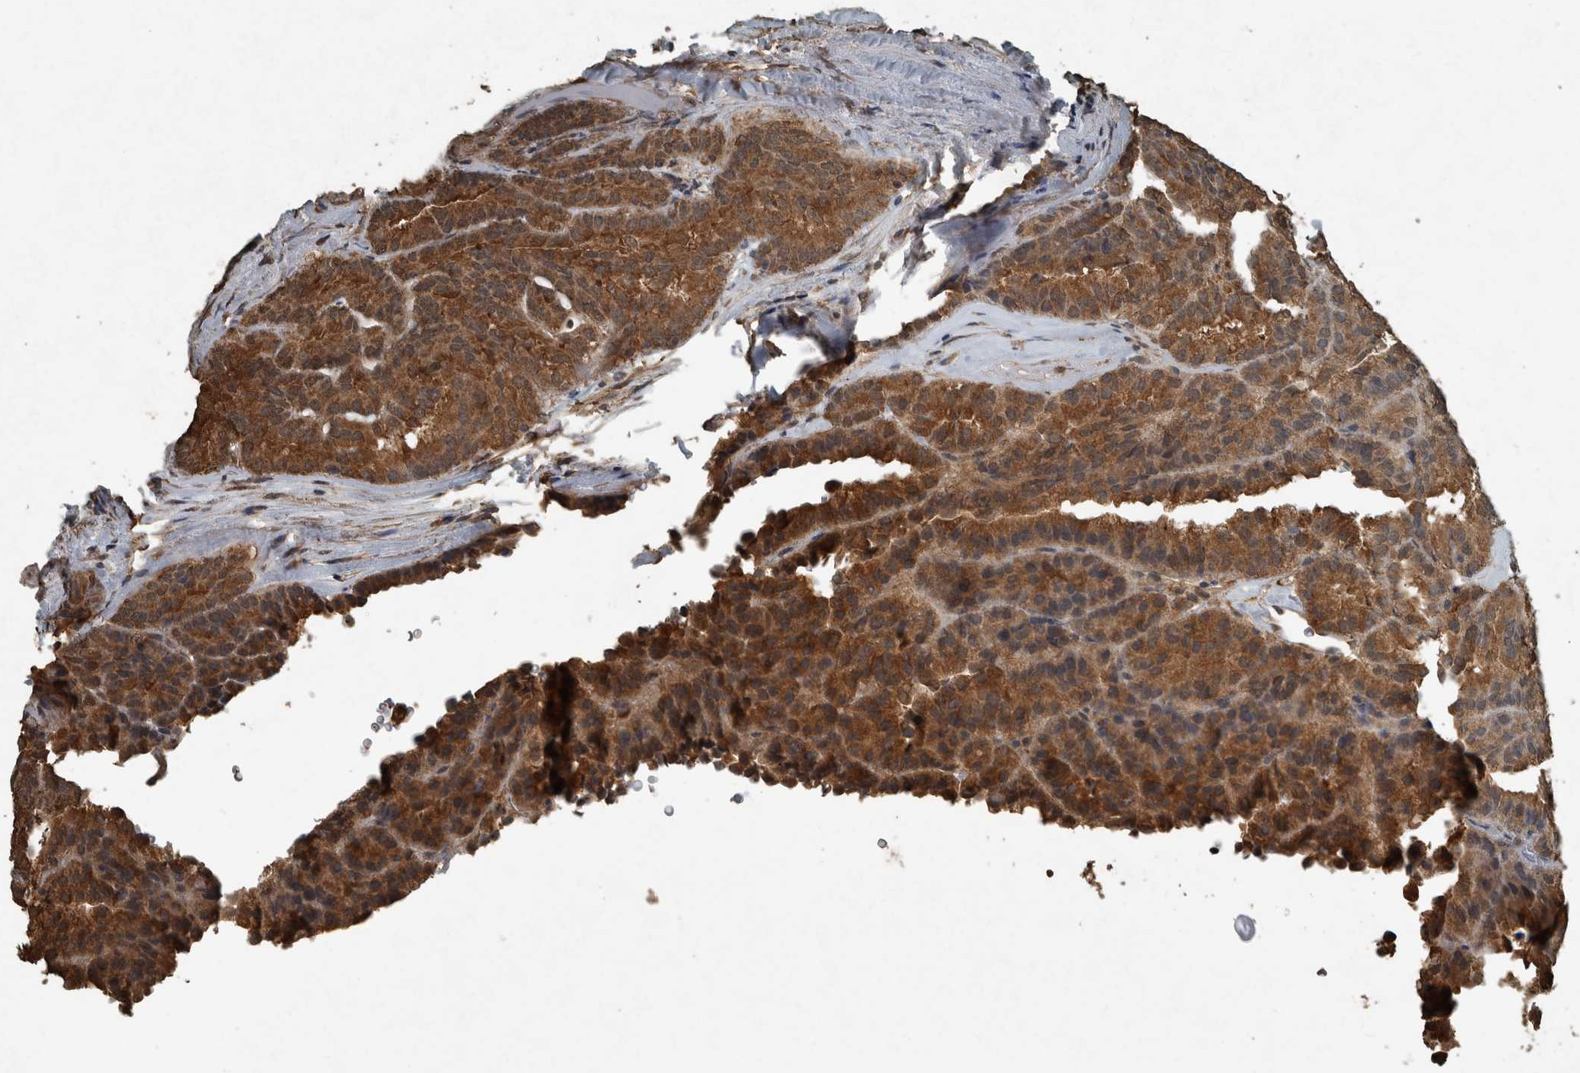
{"staining": {"intensity": "strong", "quantity": ">75%", "location": "cytoplasmic/membranous,nuclear"}, "tissue": "renal cancer", "cell_type": "Tumor cells", "image_type": "cancer", "snomed": [{"axis": "morphology", "description": "Adenocarcinoma, NOS"}, {"axis": "topography", "description": "Kidney"}], "caption": "Immunohistochemical staining of adenocarcinoma (renal) reveals strong cytoplasmic/membranous and nuclear protein staining in approximately >75% of tumor cells.", "gene": "ARHGEF12", "patient": {"sex": "male", "age": 46}}